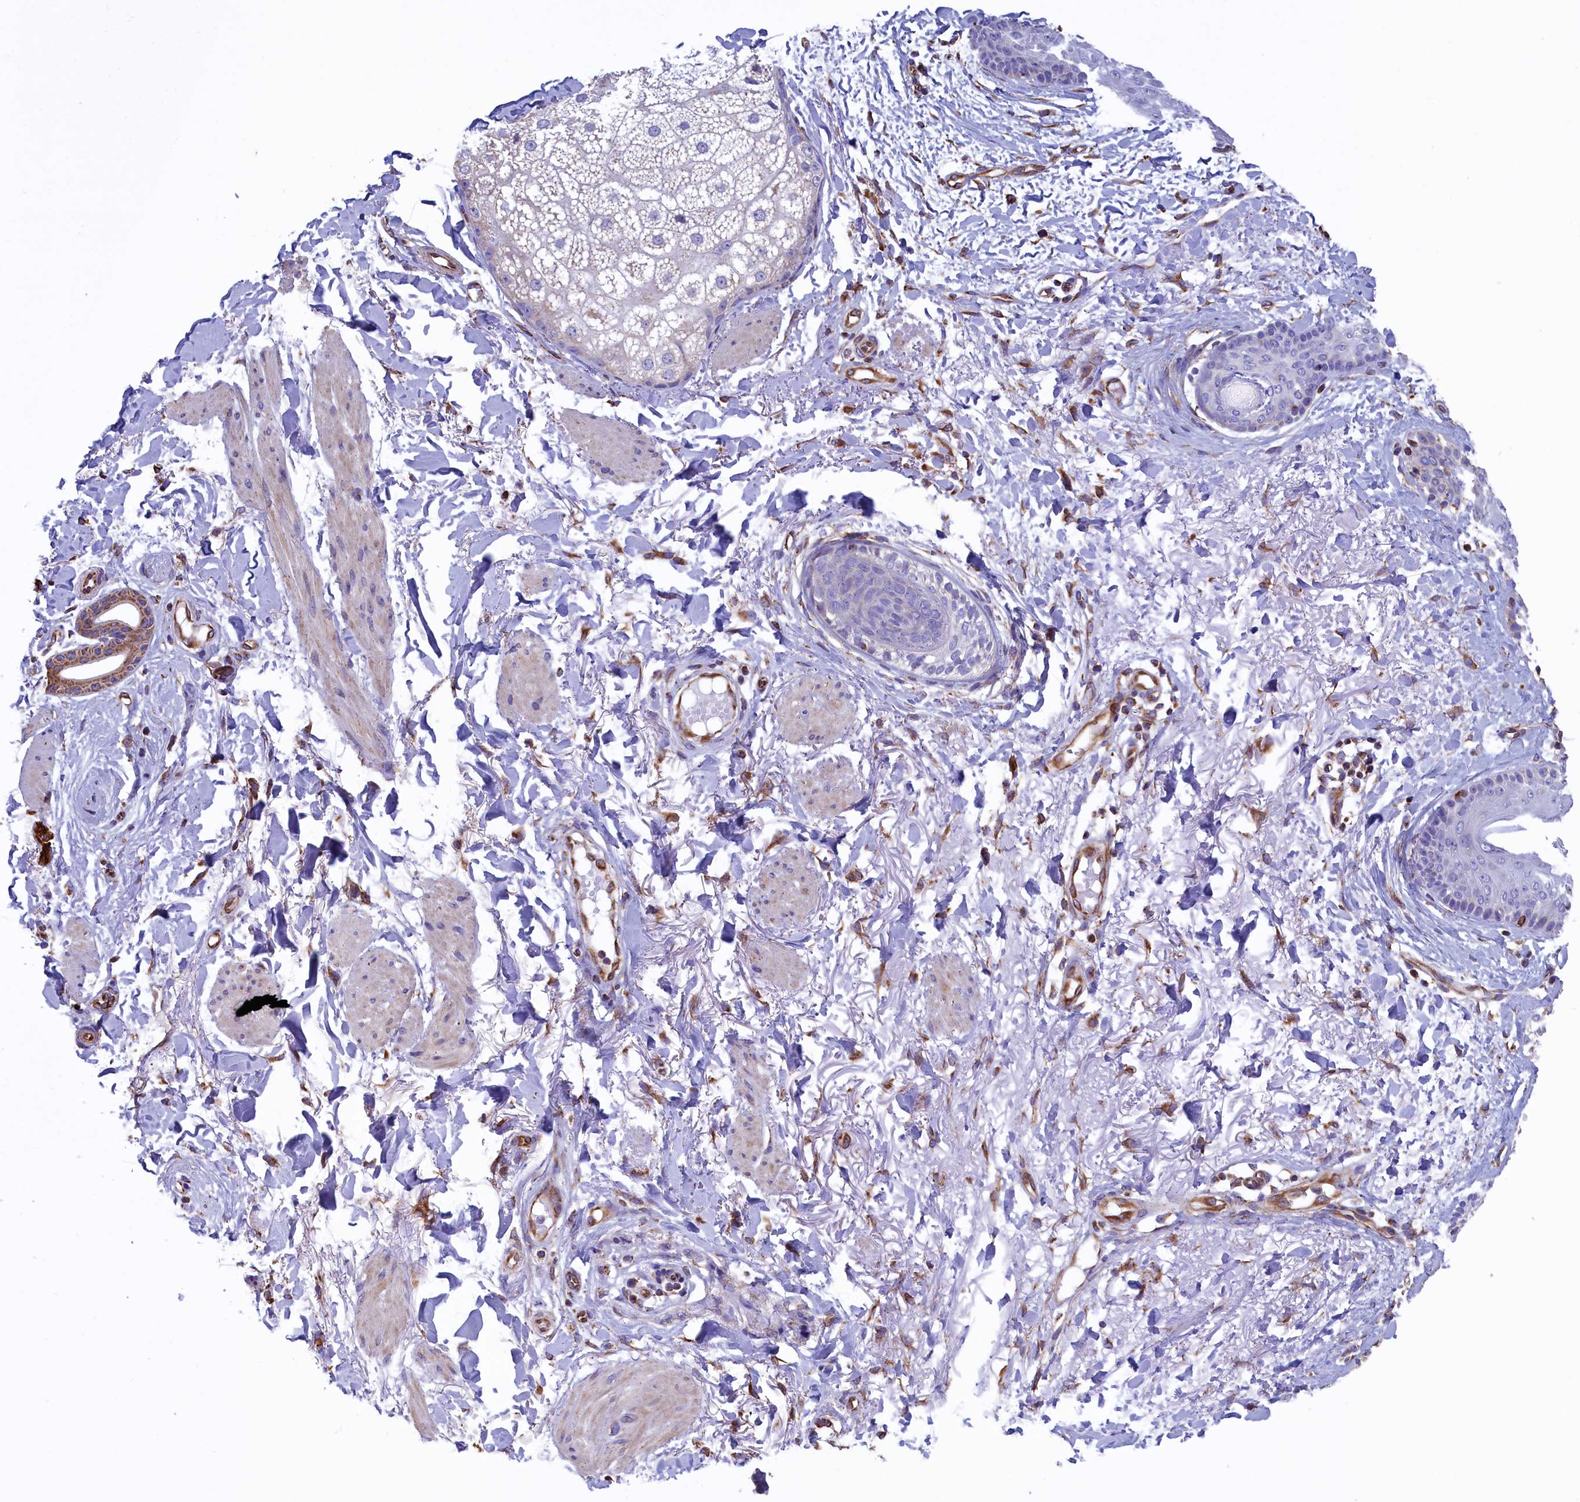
{"staining": {"intensity": "negative", "quantity": "none", "location": "none"}, "tissue": "skin cancer", "cell_type": "Tumor cells", "image_type": "cancer", "snomed": [{"axis": "morphology", "description": "Normal tissue, NOS"}, {"axis": "morphology", "description": "Basal cell carcinoma"}, {"axis": "topography", "description": "Skin"}], "caption": "Tumor cells are negative for brown protein staining in skin basal cell carcinoma.", "gene": "GATB", "patient": {"sex": "male", "age": 64}}